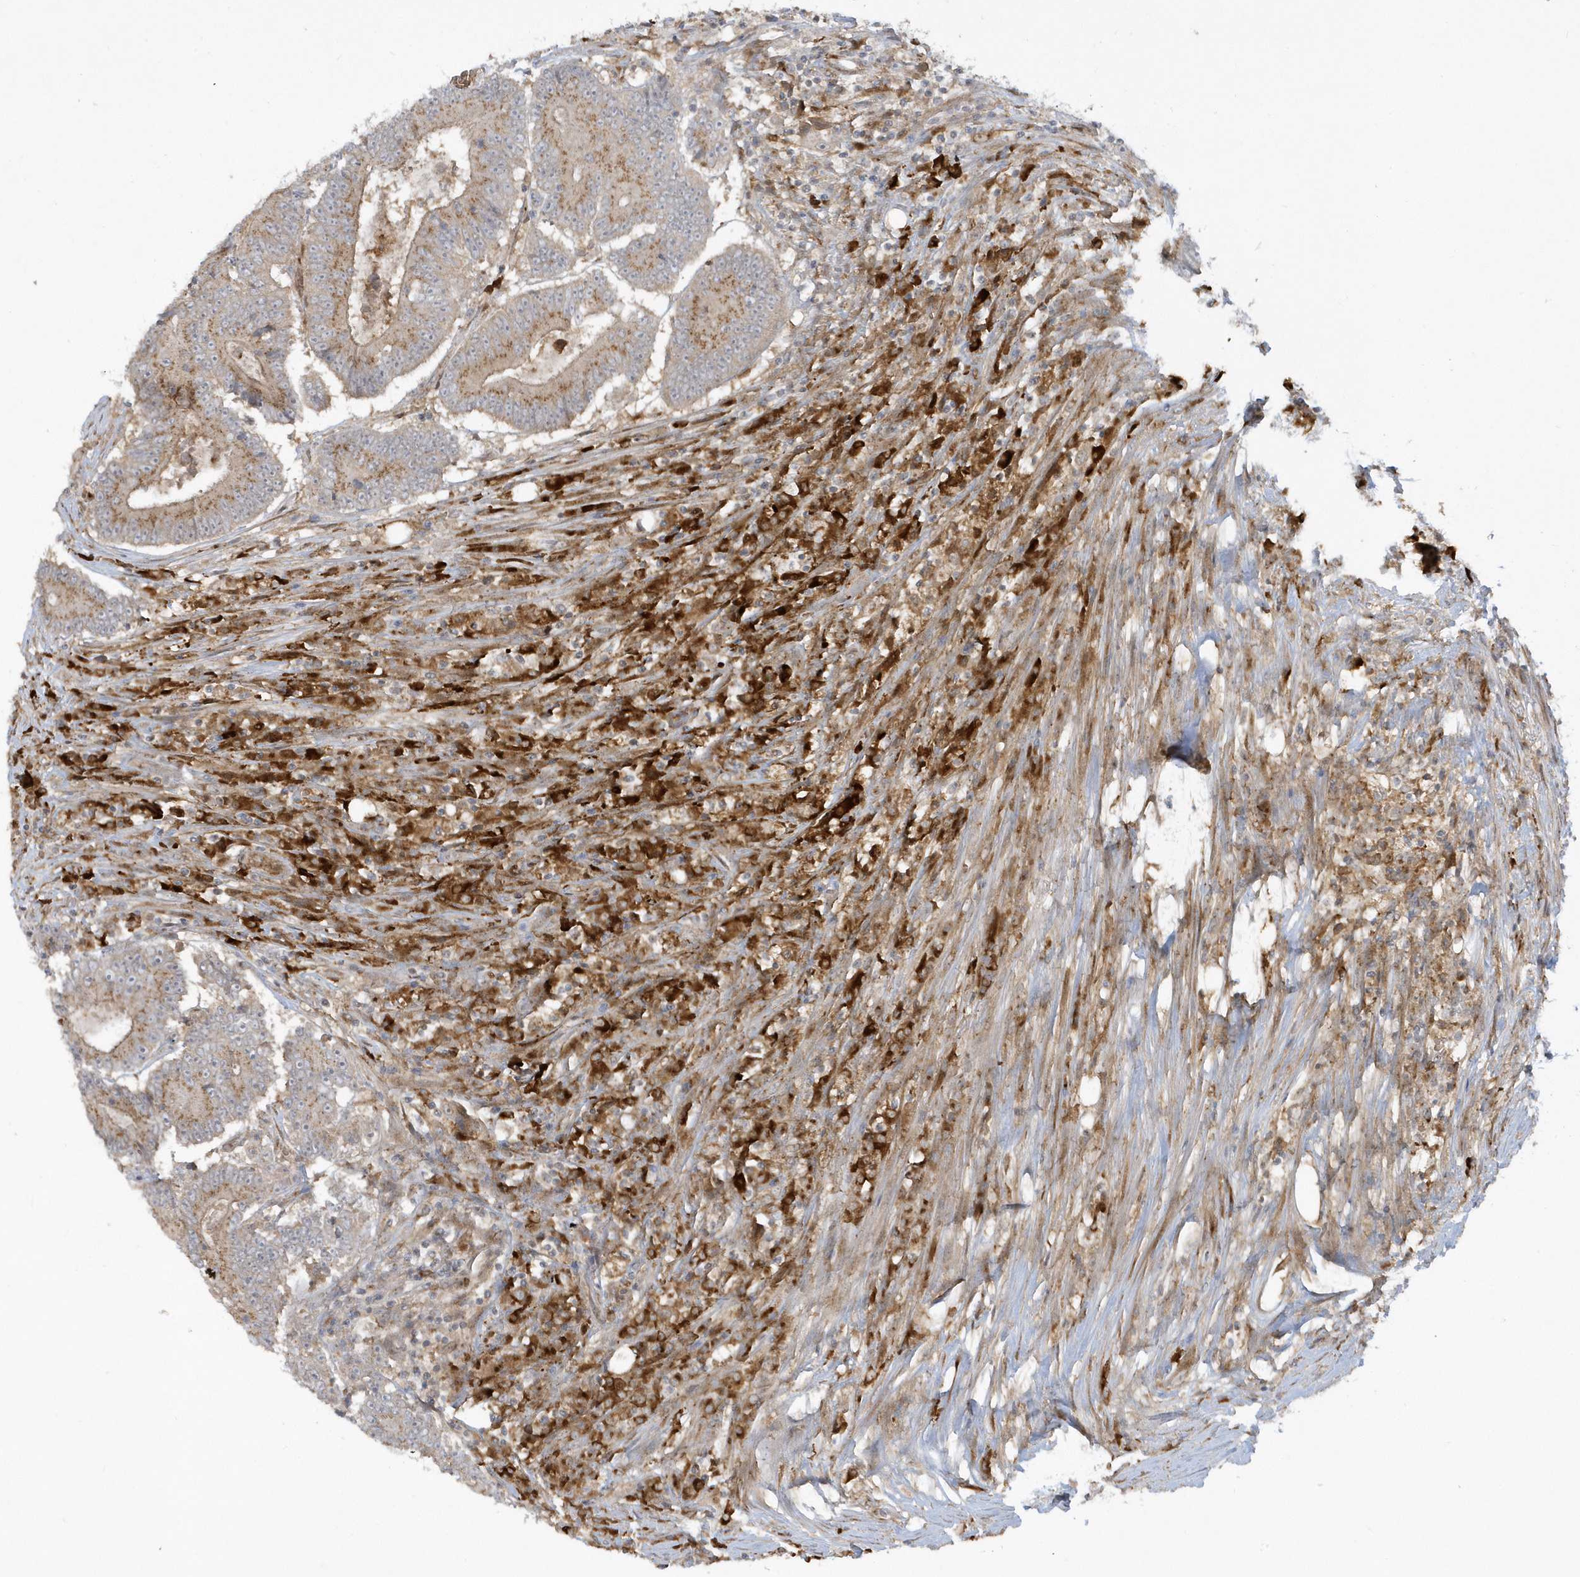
{"staining": {"intensity": "moderate", "quantity": ">75%", "location": "cytoplasmic/membranous"}, "tissue": "colorectal cancer", "cell_type": "Tumor cells", "image_type": "cancer", "snomed": [{"axis": "morphology", "description": "Adenocarcinoma, NOS"}, {"axis": "topography", "description": "Colon"}], "caption": "Colorectal cancer stained for a protein displays moderate cytoplasmic/membranous positivity in tumor cells.", "gene": "RPP40", "patient": {"sex": "male", "age": 83}}